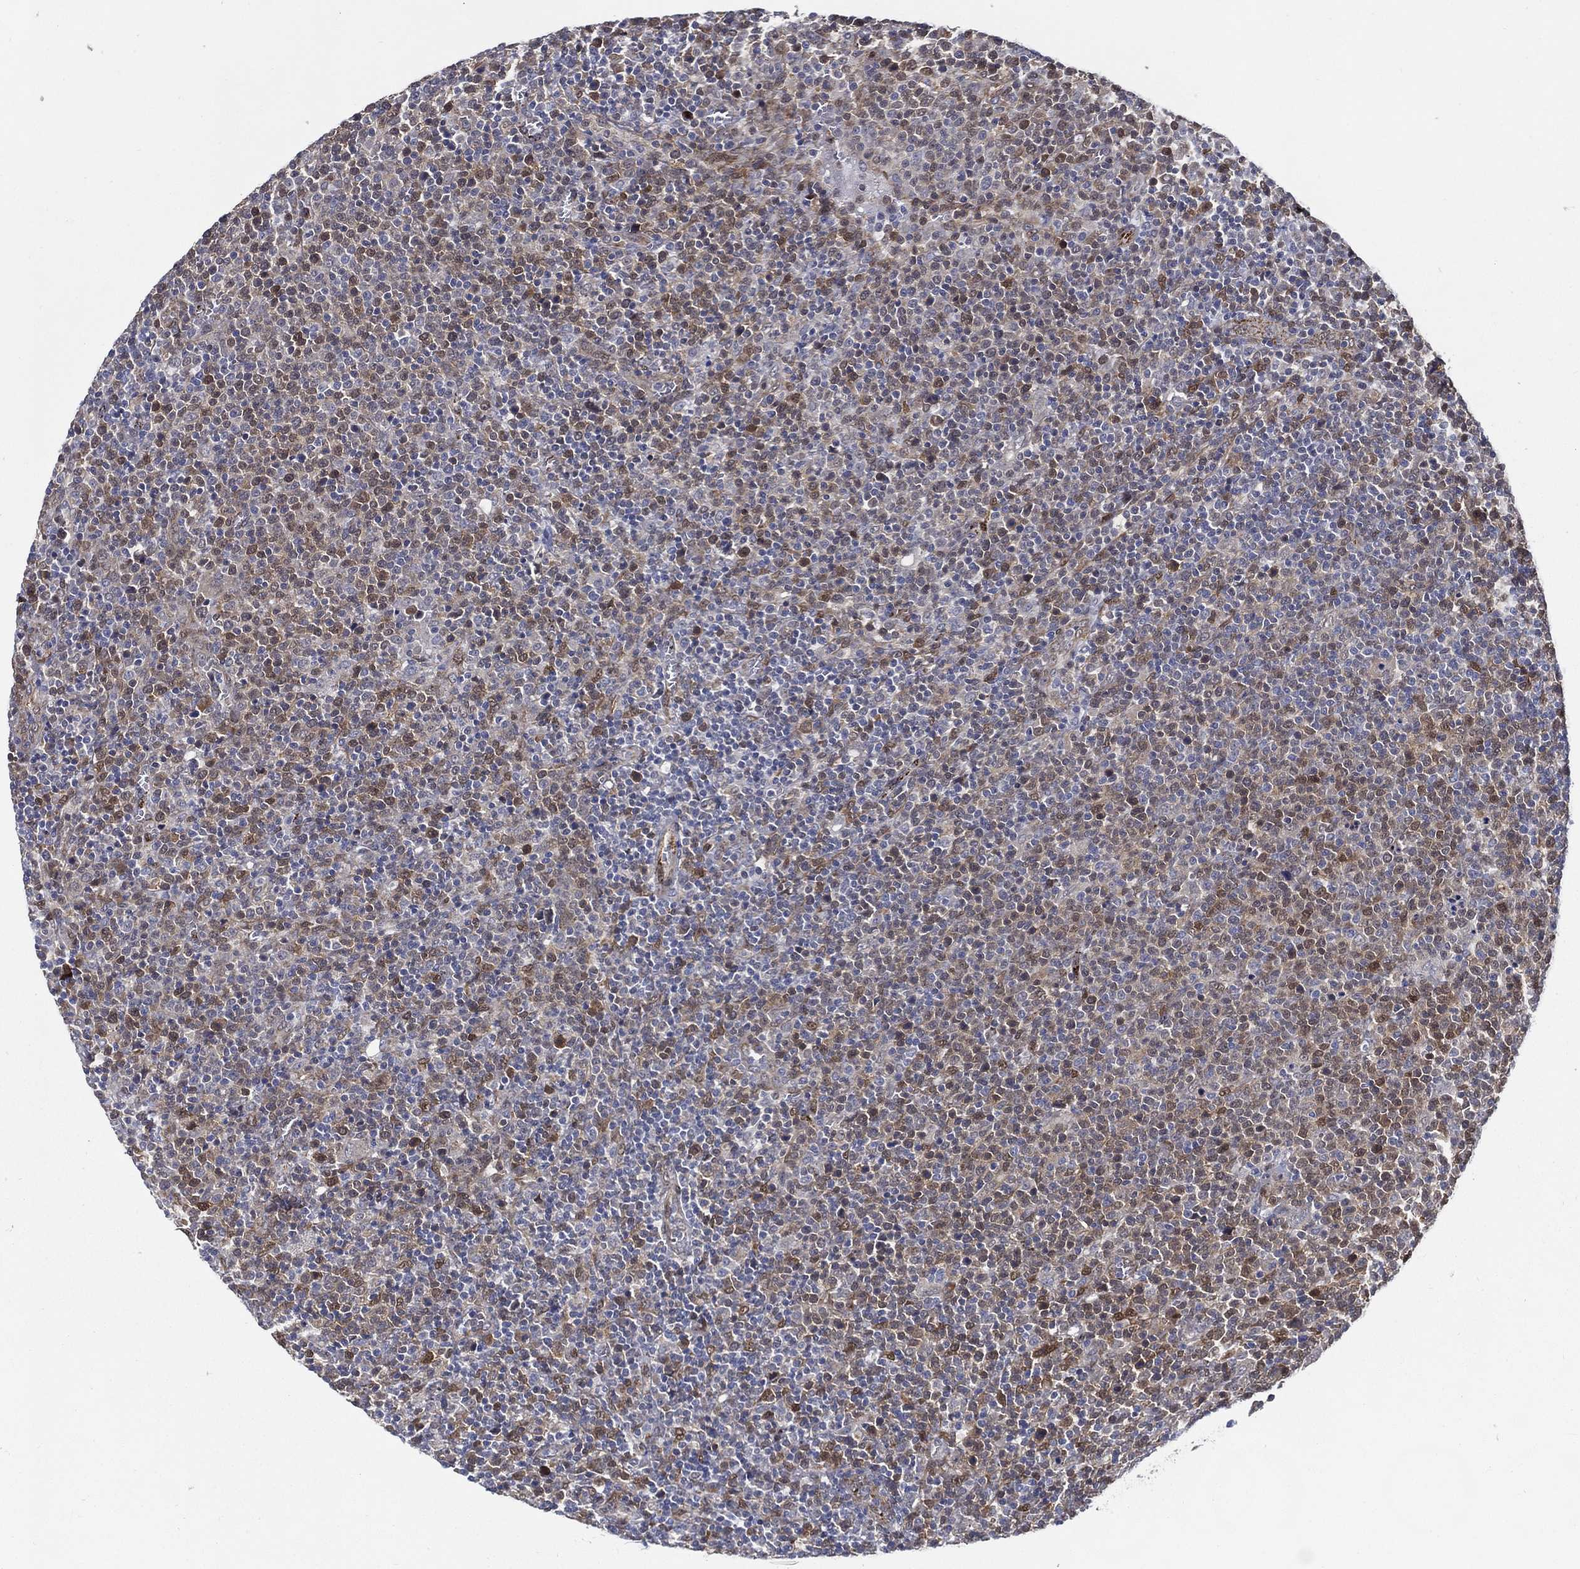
{"staining": {"intensity": "moderate", "quantity": "25%-75%", "location": "cytoplasmic/membranous"}, "tissue": "lymphoma", "cell_type": "Tumor cells", "image_type": "cancer", "snomed": [{"axis": "morphology", "description": "Malignant lymphoma, non-Hodgkin's type, High grade"}, {"axis": "topography", "description": "Lymph node"}], "caption": "Protein staining of high-grade malignant lymphoma, non-Hodgkin's type tissue reveals moderate cytoplasmic/membranous positivity in approximately 25%-75% of tumor cells.", "gene": "ARHGAP11A", "patient": {"sex": "male", "age": 61}}